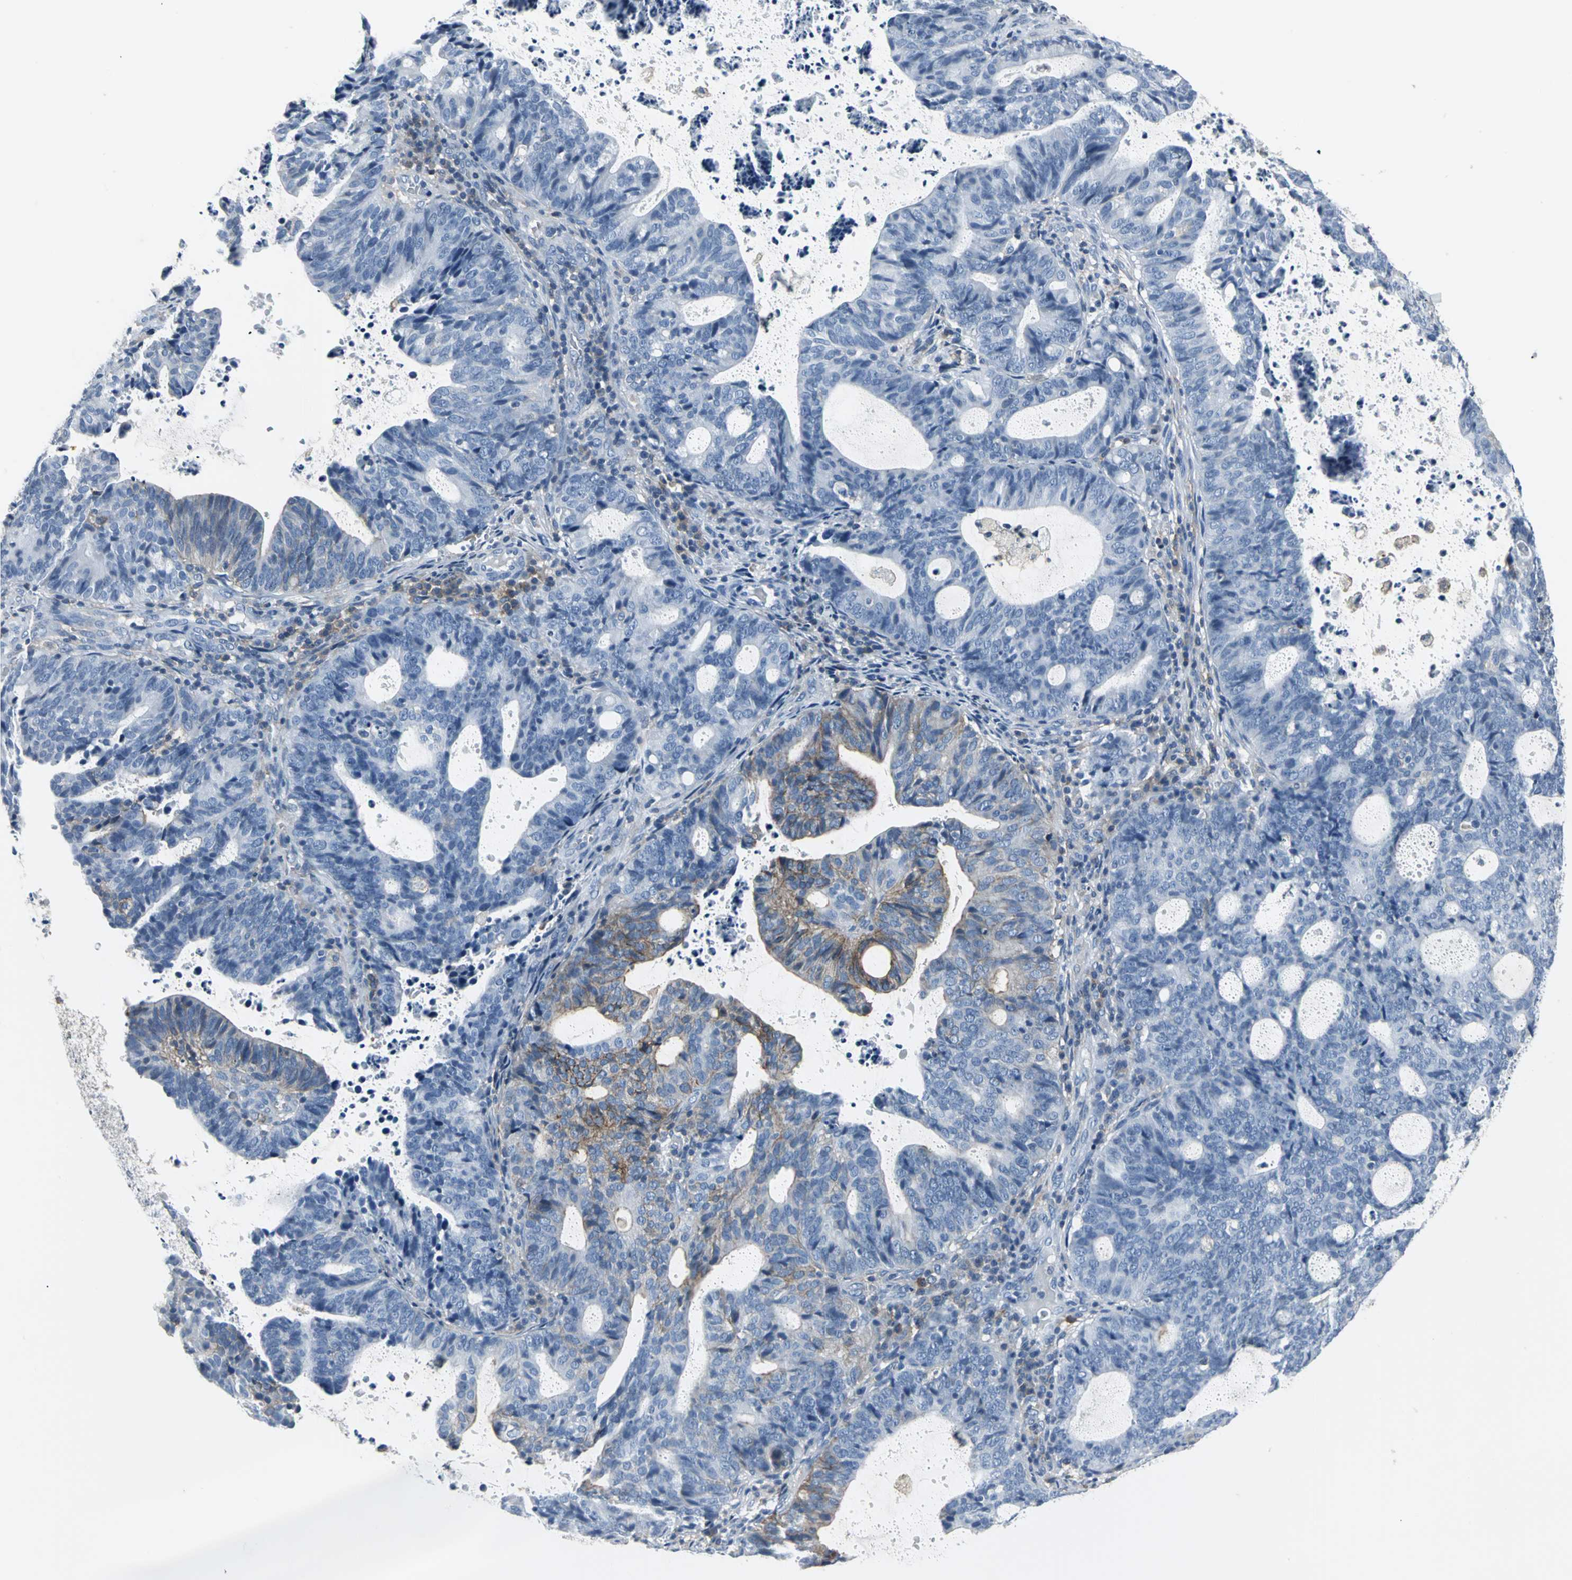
{"staining": {"intensity": "weak", "quantity": "<25%", "location": "cytoplasmic/membranous"}, "tissue": "endometrial cancer", "cell_type": "Tumor cells", "image_type": "cancer", "snomed": [{"axis": "morphology", "description": "Adenocarcinoma, NOS"}, {"axis": "topography", "description": "Uterus"}], "caption": "Protein analysis of endometrial adenocarcinoma shows no significant positivity in tumor cells.", "gene": "IQGAP2", "patient": {"sex": "female", "age": 83}}